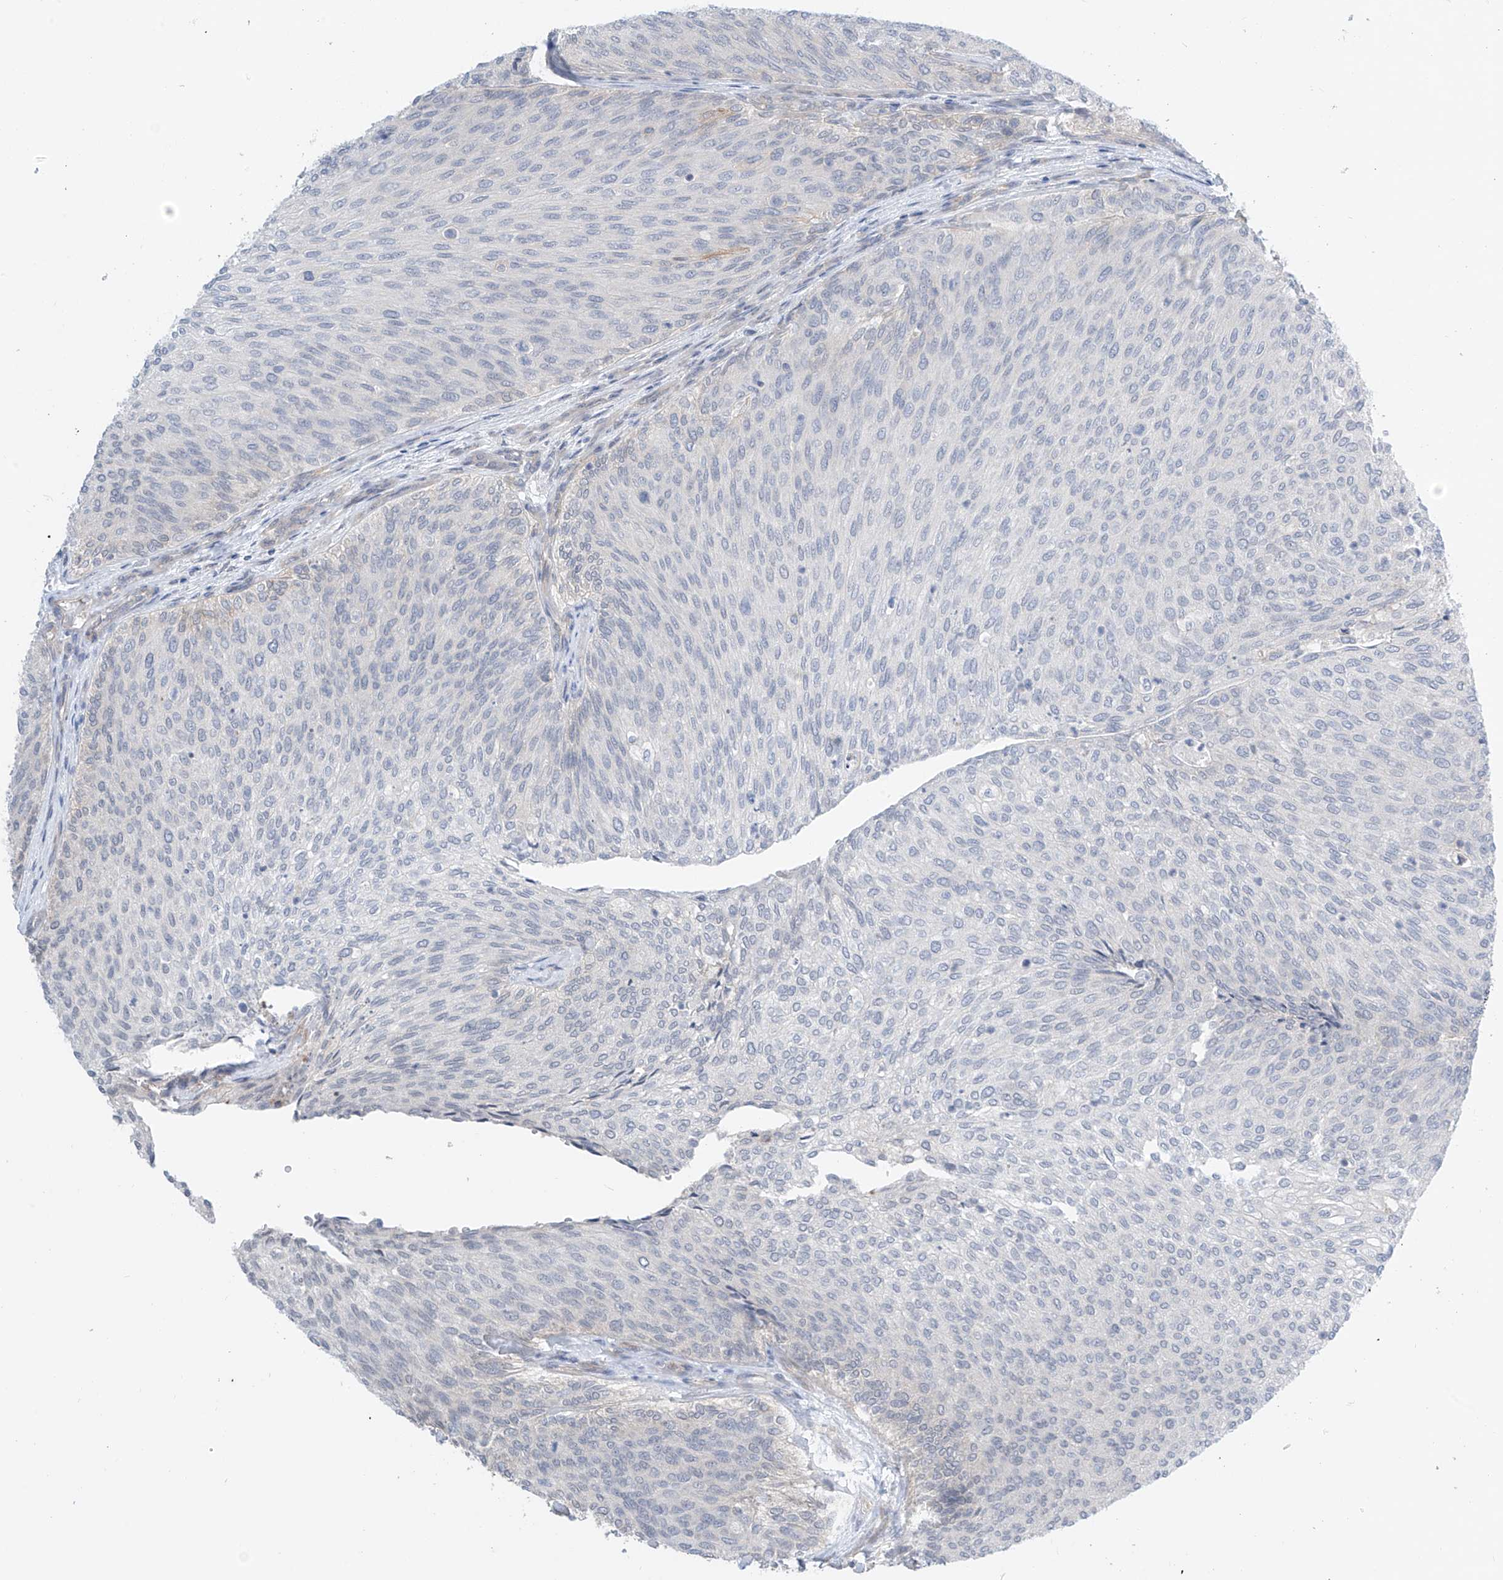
{"staining": {"intensity": "negative", "quantity": "none", "location": "none"}, "tissue": "urothelial cancer", "cell_type": "Tumor cells", "image_type": "cancer", "snomed": [{"axis": "morphology", "description": "Urothelial carcinoma, Low grade"}, {"axis": "topography", "description": "Urinary bladder"}], "caption": "This is a photomicrograph of IHC staining of urothelial cancer, which shows no staining in tumor cells.", "gene": "ABLIM2", "patient": {"sex": "female", "age": 79}}